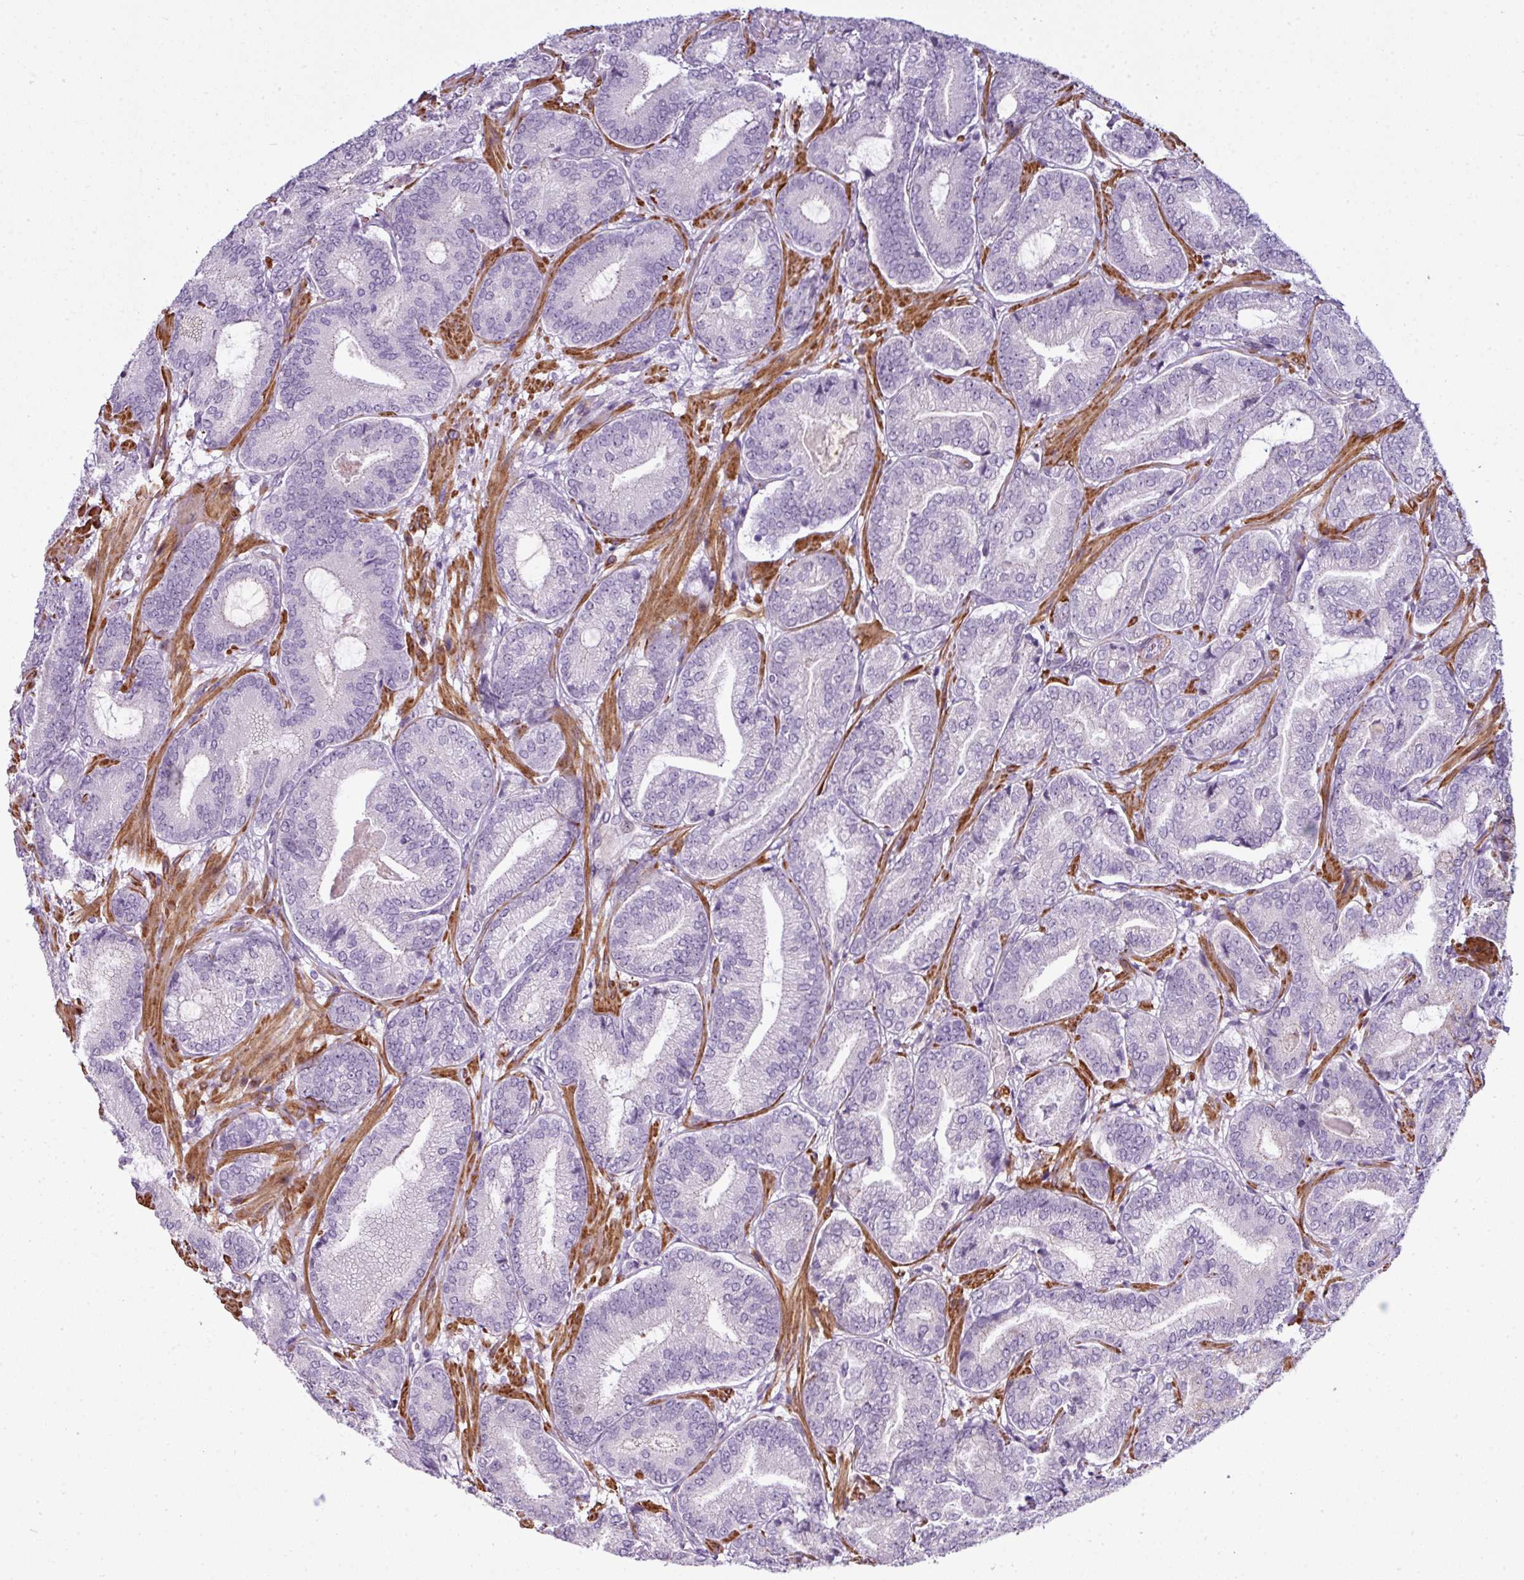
{"staining": {"intensity": "negative", "quantity": "none", "location": "none"}, "tissue": "prostate cancer", "cell_type": "Tumor cells", "image_type": "cancer", "snomed": [{"axis": "morphology", "description": "Adenocarcinoma, Low grade"}, {"axis": "topography", "description": "Prostate and seminal vesicle, NOS"}], "caption": "The immunohistochemistry photomicrograph has no significant staining in tumor cells of low-grade adenocarcinoma (prostate) tissue. Brightfield microscopy of immunohistochemistry (IHC) stained with DAB (brown) and hematoxylin (blue), captured at high magnification.", "gene": "ZNF688", "patient": {"sex": "male", "age": 61}}